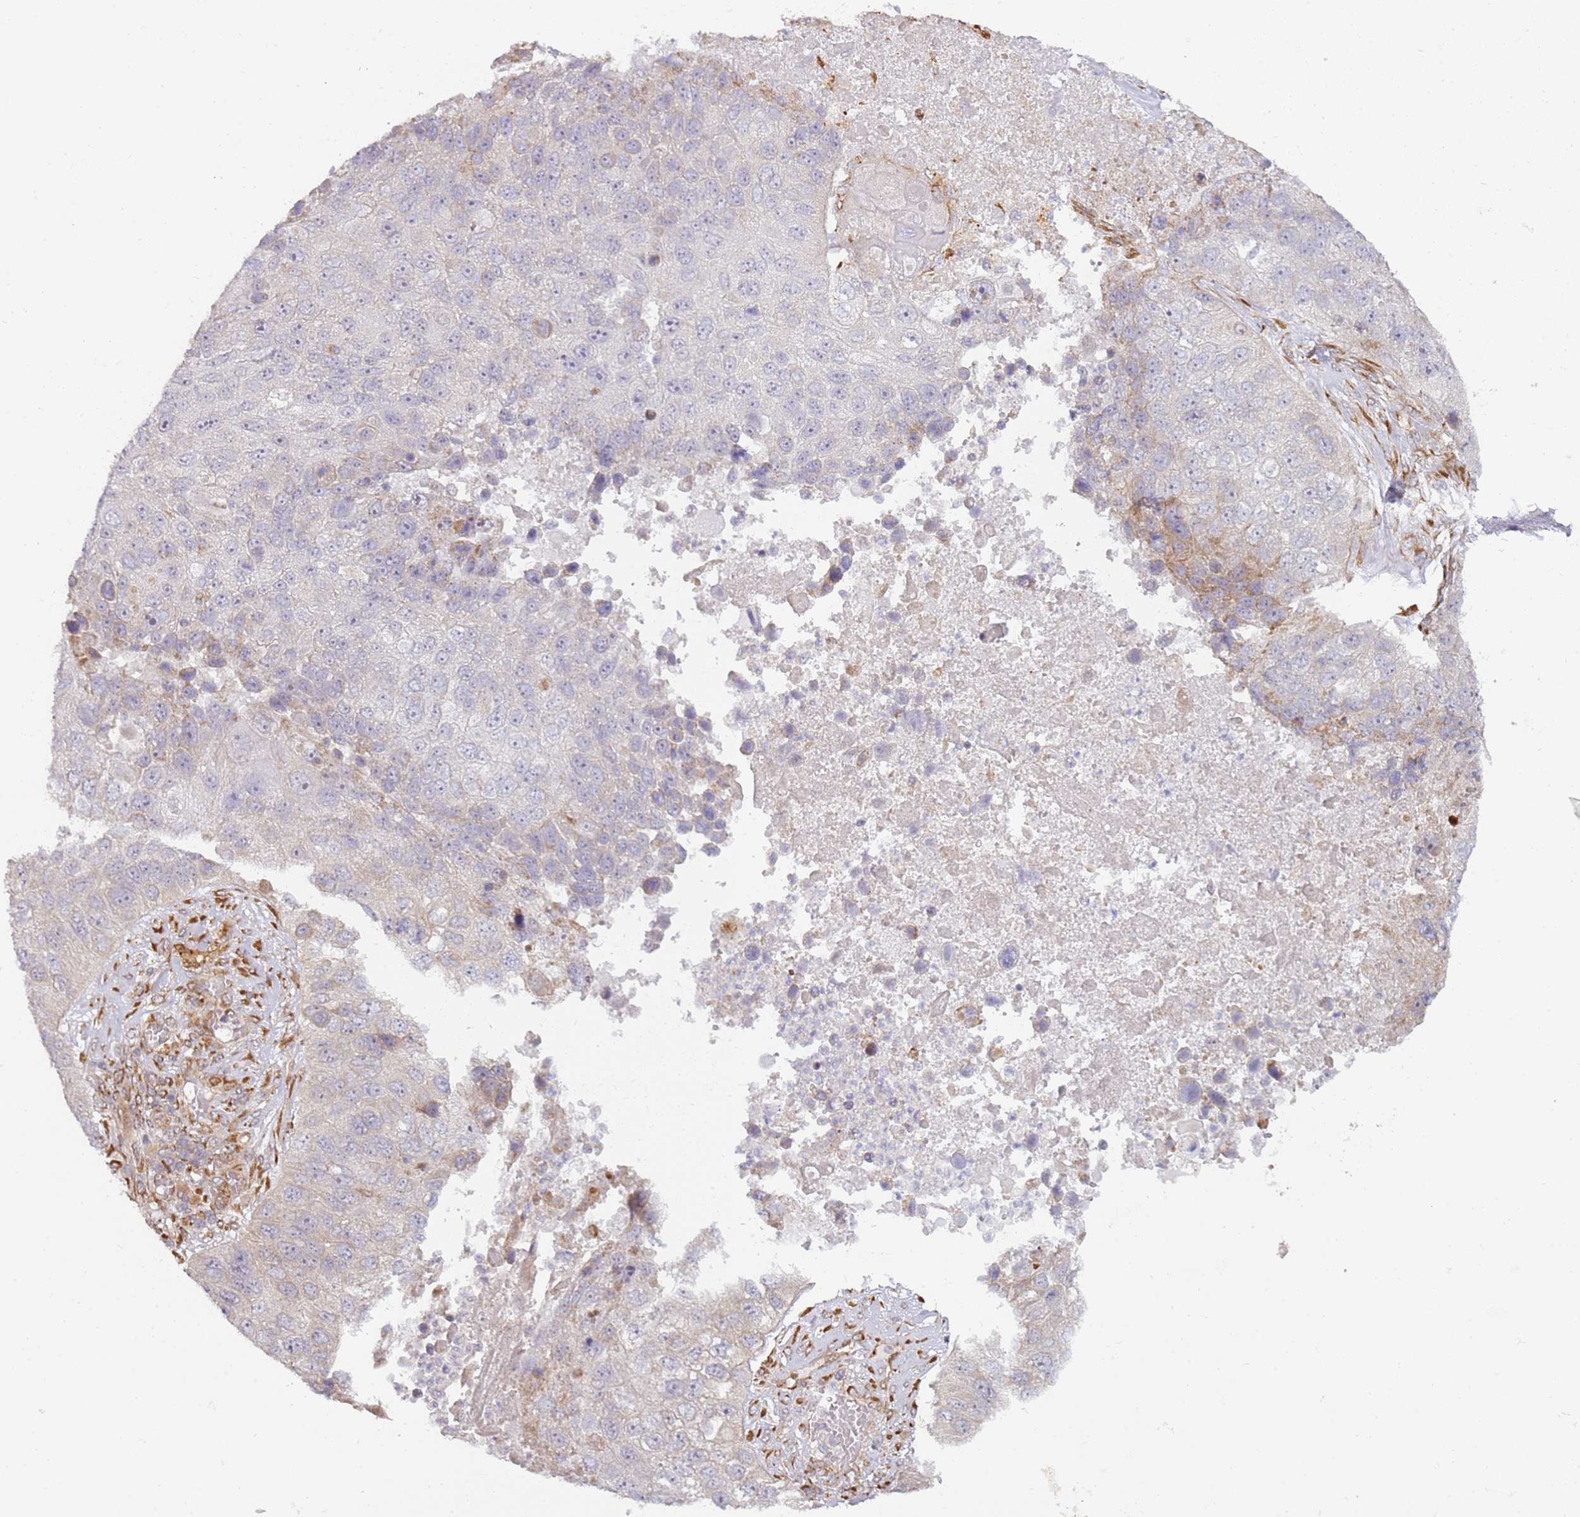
{"staining": {"intensity": "negative", "quantity": "none", "location": "none"}, "tissue": "lung cancer", "cell_type": "Tumor cells", "image_type": "cancer", "snomed": [{"axis": "morphology", "description": "Squamous cell carcinoma, NOS"}, {"axis": "topography", "description": "Lung"}], "caption": "Tumor cells are negative for protein expression in human squamous cell carcinoma (lung).", "gene": "GRAP", "patient": {"sex": "male", "age": 61}}